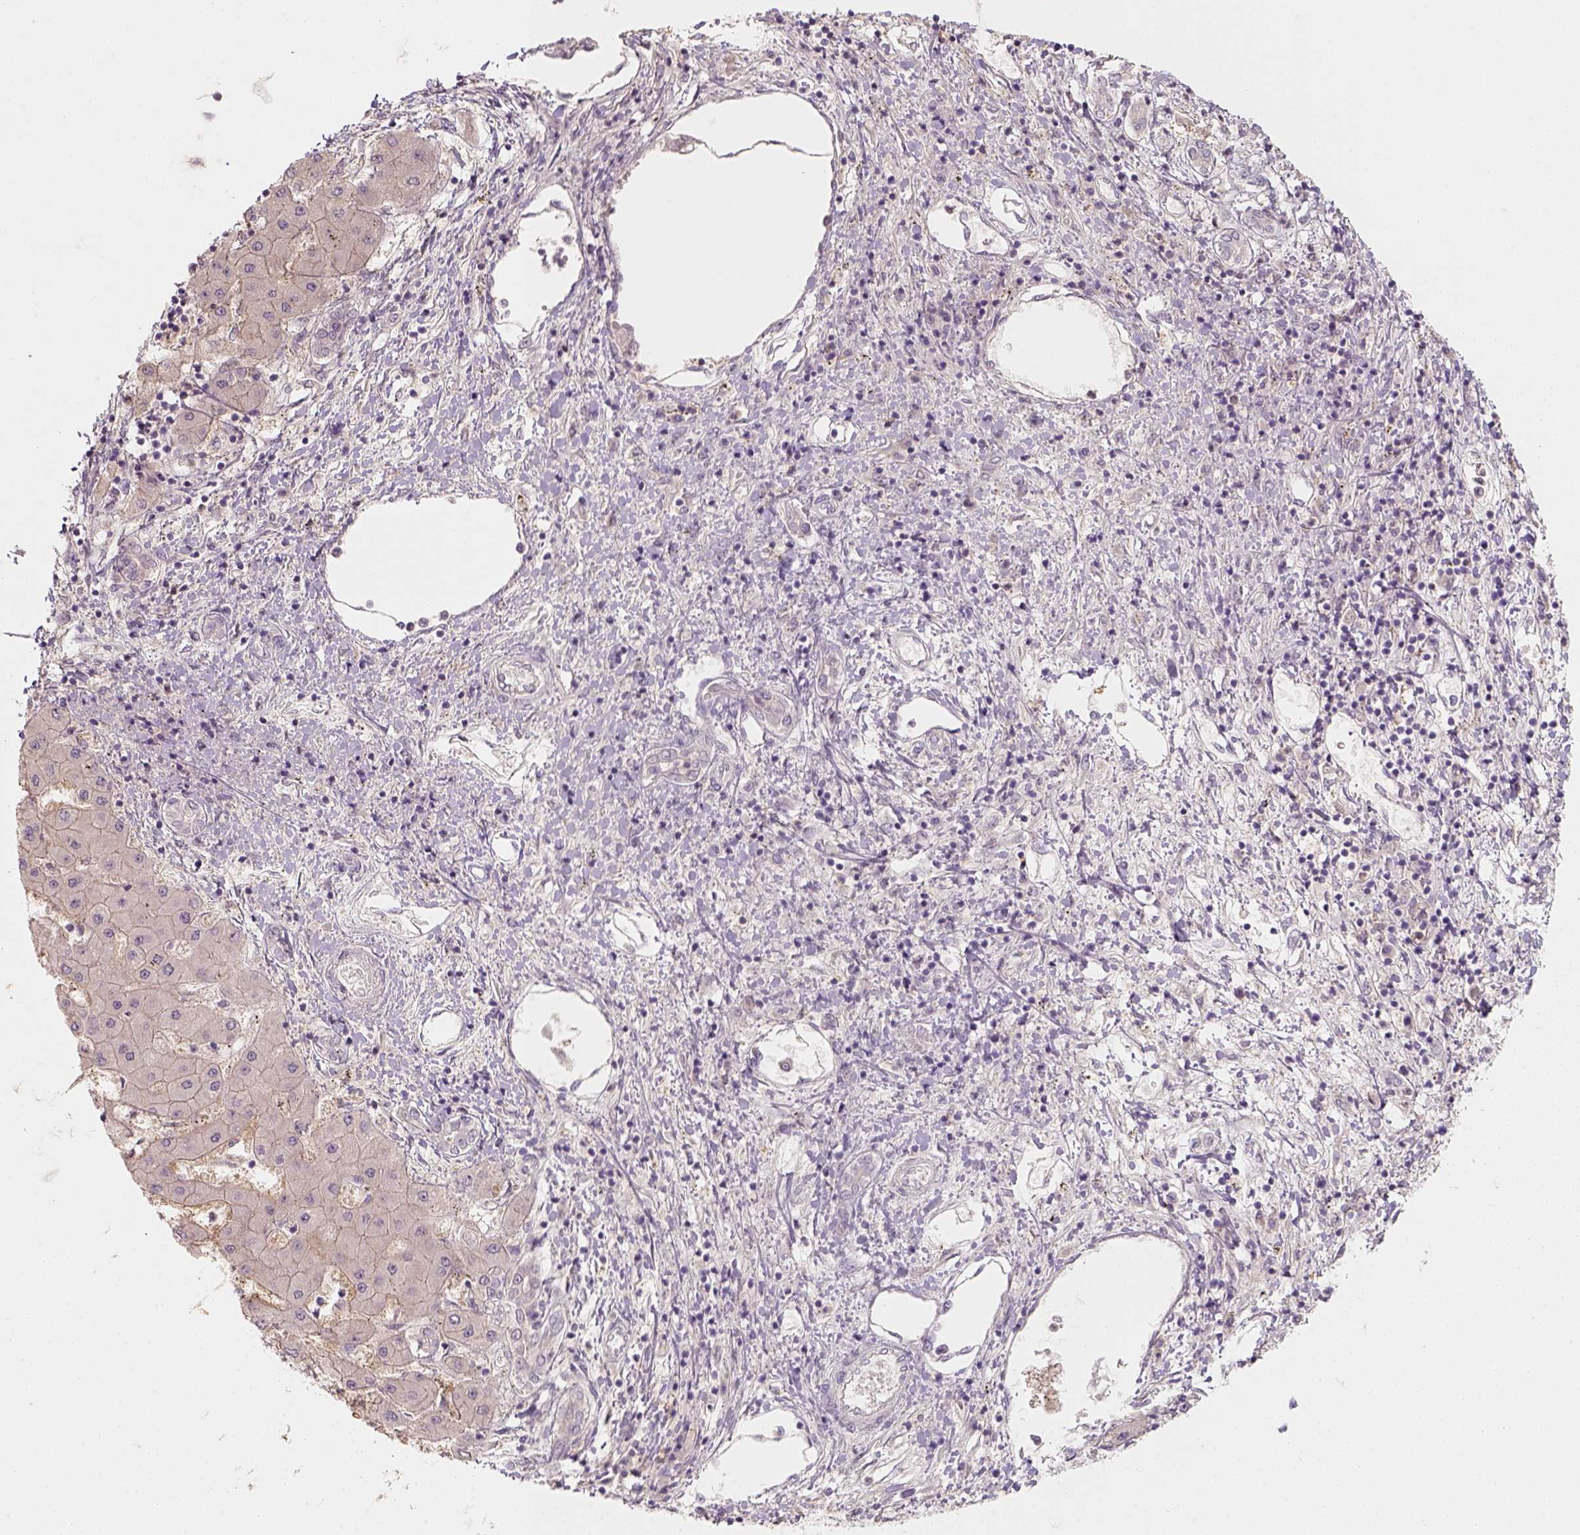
{"staining": {"intensity": "moderate", "quantity": "<25%", "location": "cytoplasmic/membranous"}, "tissue": "liver cancer", "cell_type": "Tumor cells", "image_type": "cancer", "snomed": [{"axis": "morphology", "description": "Carcinoma, Hepatocellular, NOS"}, {"axis": "topography", "description": "Liver"}], "caption": "Liver hepatocellular carcinoma stained with DAB immunohistochemistry (IHC) shows low levels of moderate cytoplasmic/membranous staining in approximately <25% of tumor cells.", "gene": "AQP9", "patient": {"sex": "male", "age": 56}}